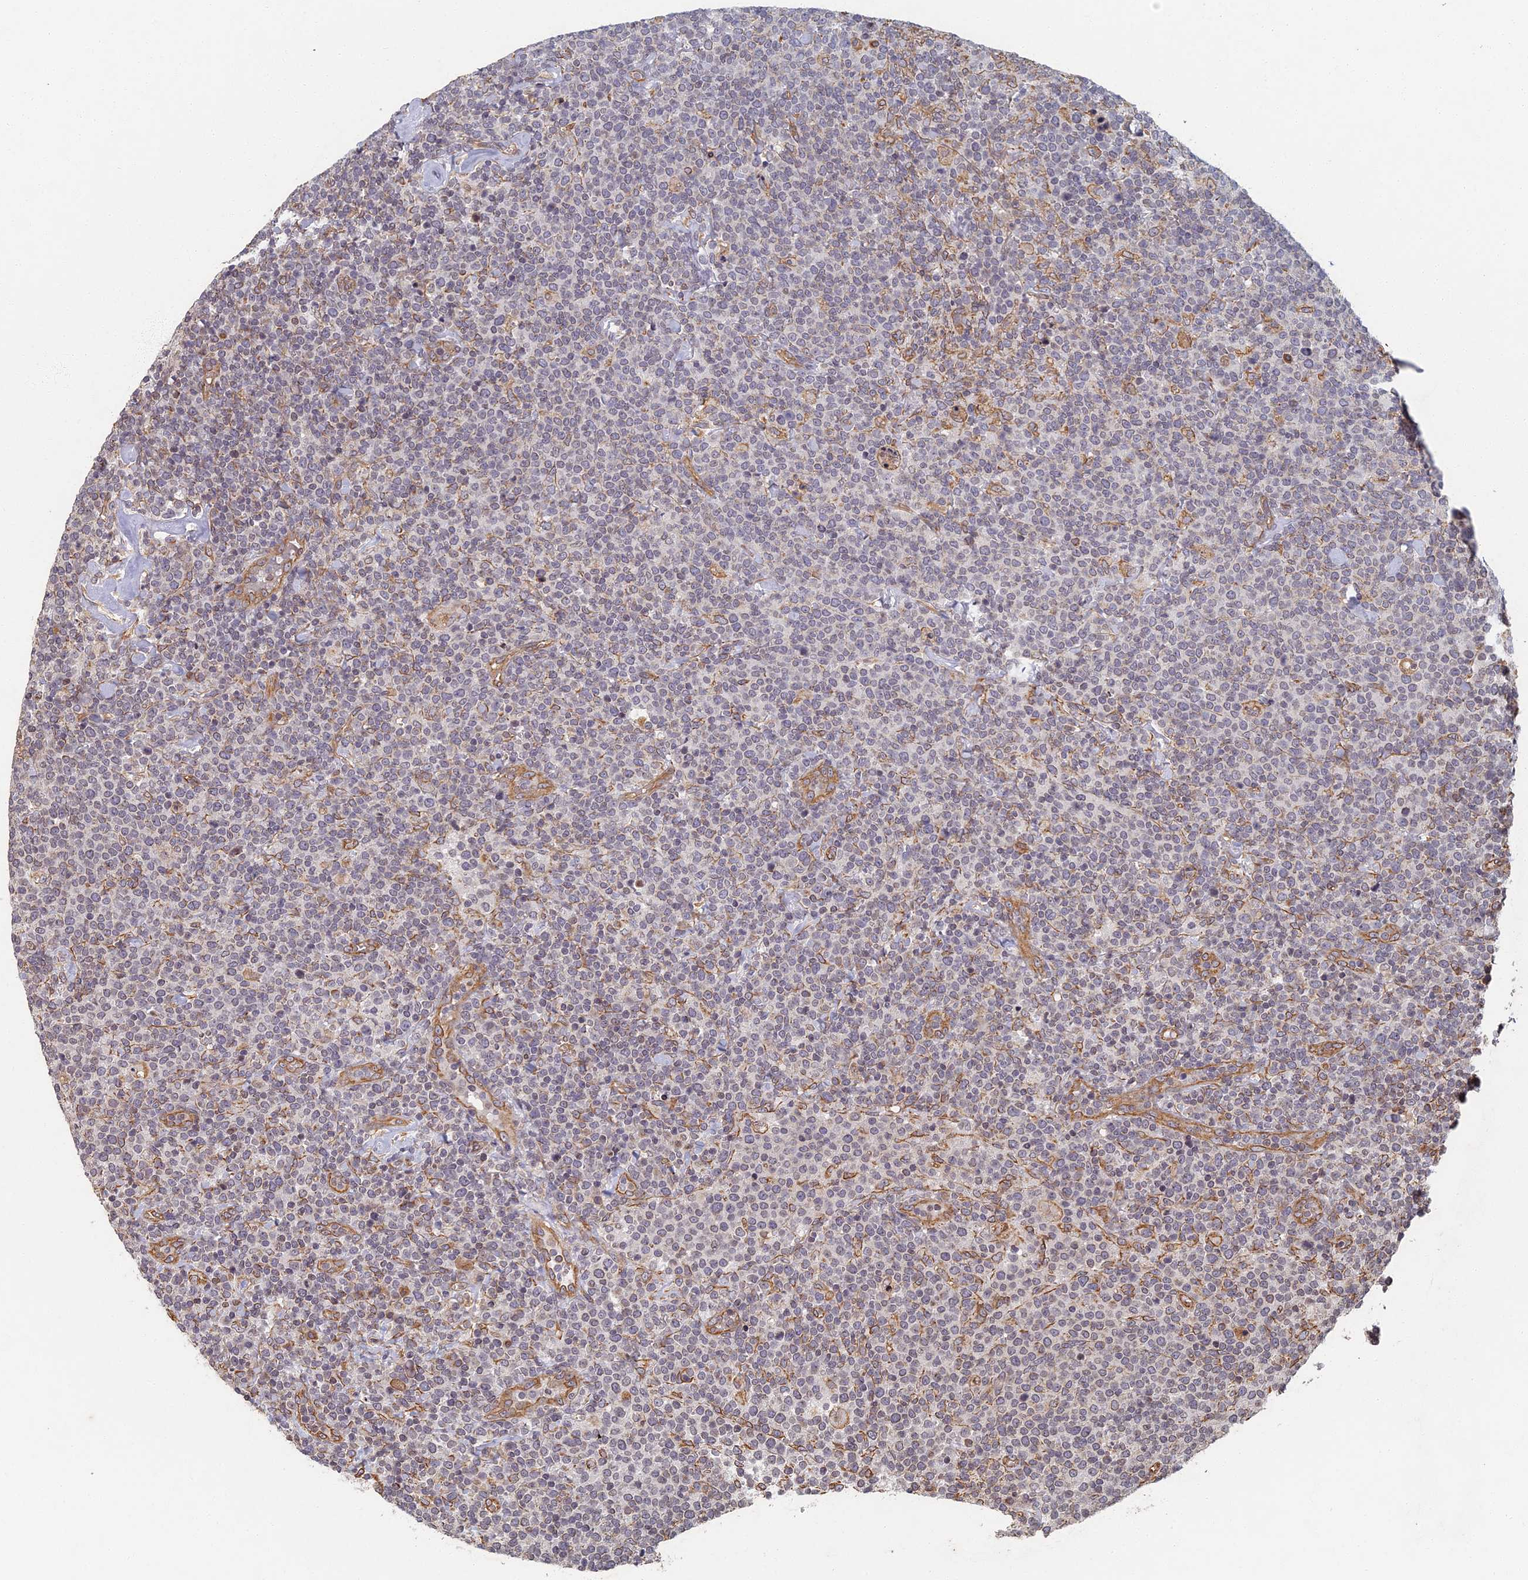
{"staining": {"intensity": "negative", "quantity": "none", "location": "none"}, "tissue": "lymphoma", "cell_type": "Tumor cells", "image_type": "cancer", "snomed": [{"axis": "morphology", "description": "Malignant lymphoma, non-Hodgkin's type, High grade"}, {"axis": "topography", "description": "Lymph node"}], "caption": "This is an immunohistochemistry photomicrograph of high-grade malignant lymphoma, non-Hodgkin's type. There is no staining in tumor cells.", "gene": "ABCB10", "patient": {"sex": "male", "age": 61}}